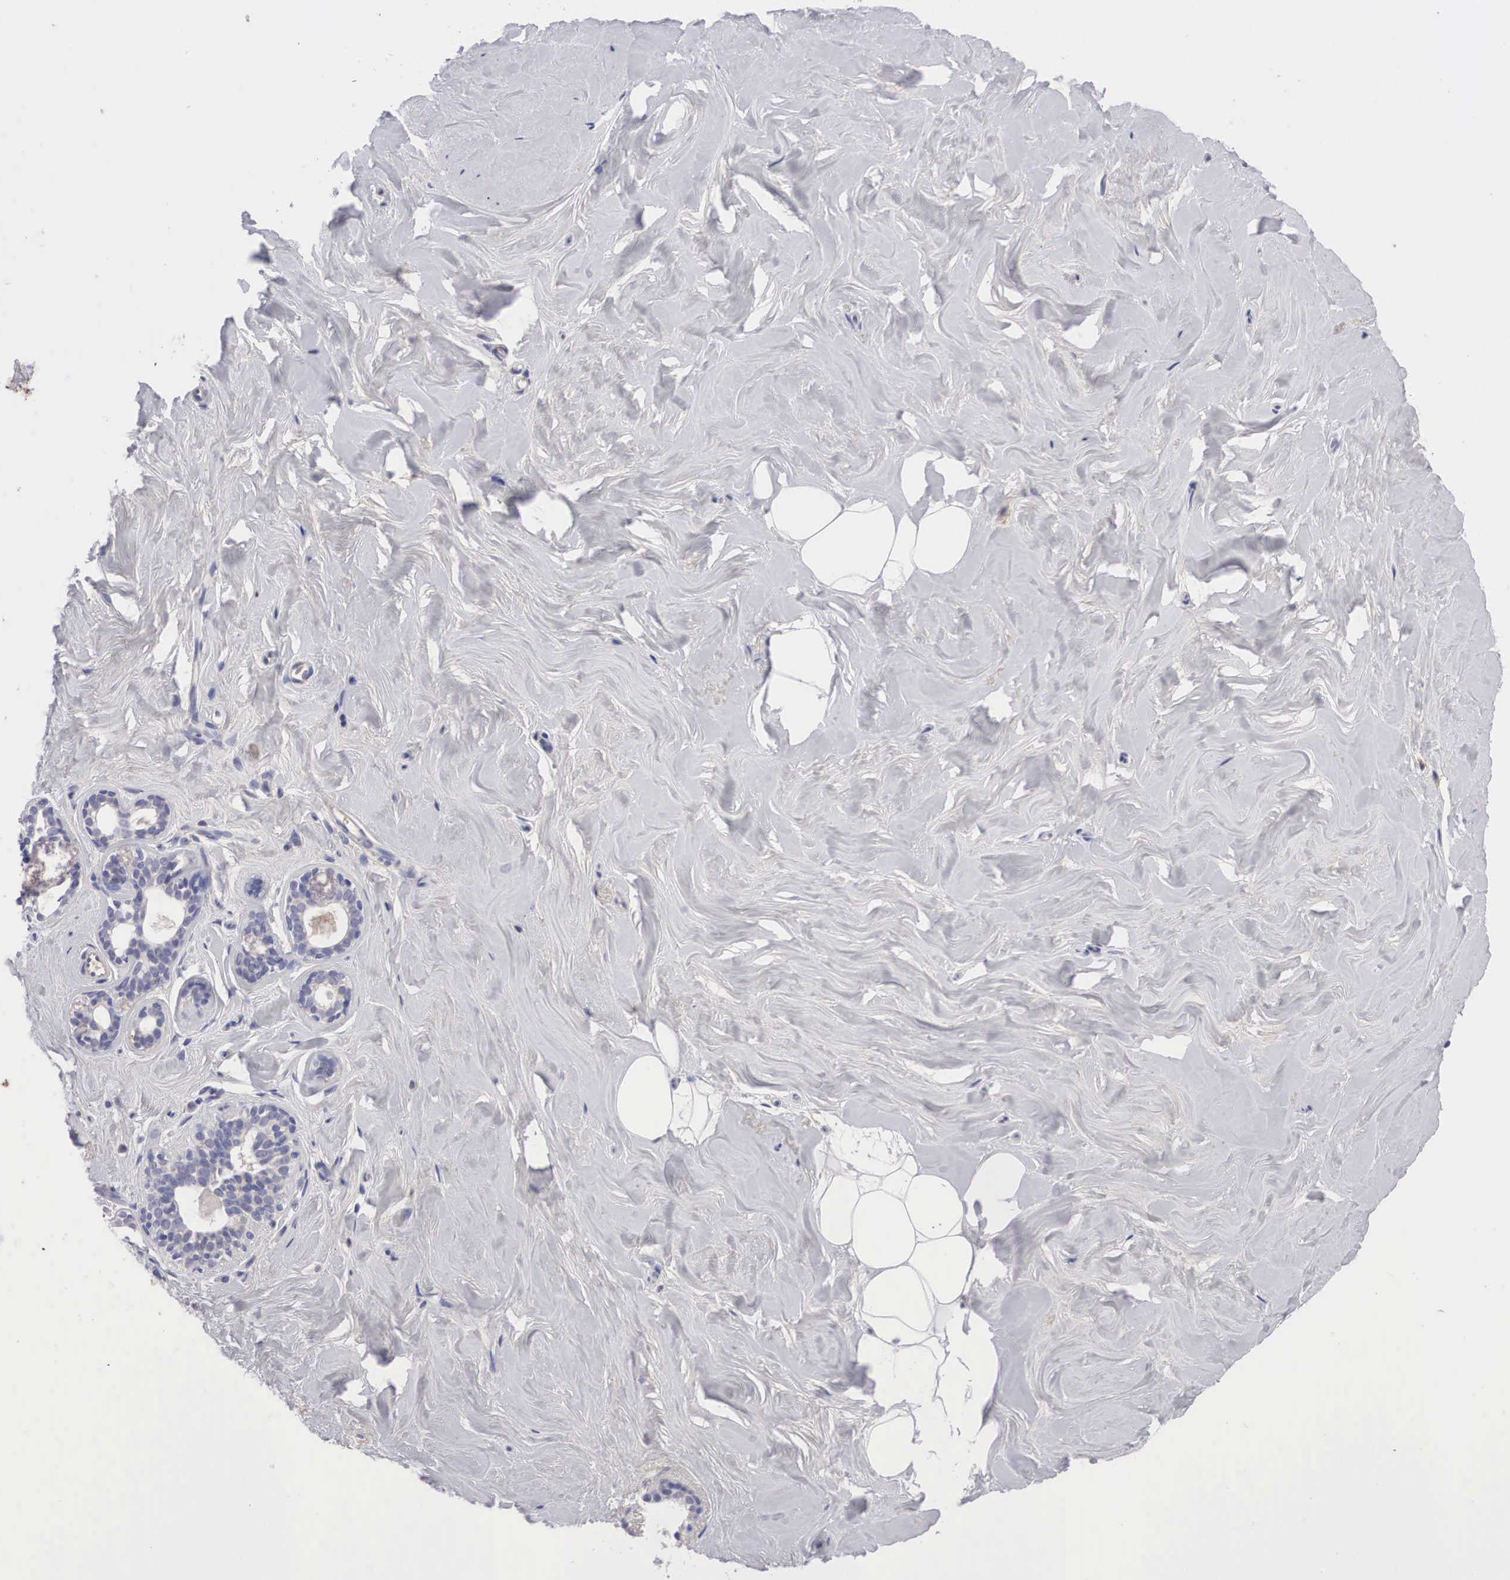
{"staining": {"intensity": "negative", "quantity": "none", "location": "none"}, "tissue": "breast", "cell_type": "Adipocytes", "image_type": "normal", "snomed": [{"axis": "morphology", "description": "Normal tissue, NOS"}, {"axis": "topography", "description": "Breast"}], "caption": "This is a histopathology image of immunohistochemistry staining of unremarkable breast, which shows no expression in adipocytes.", "gene": "ABHD4", "patient": {"sex": "female", "age": 54}}